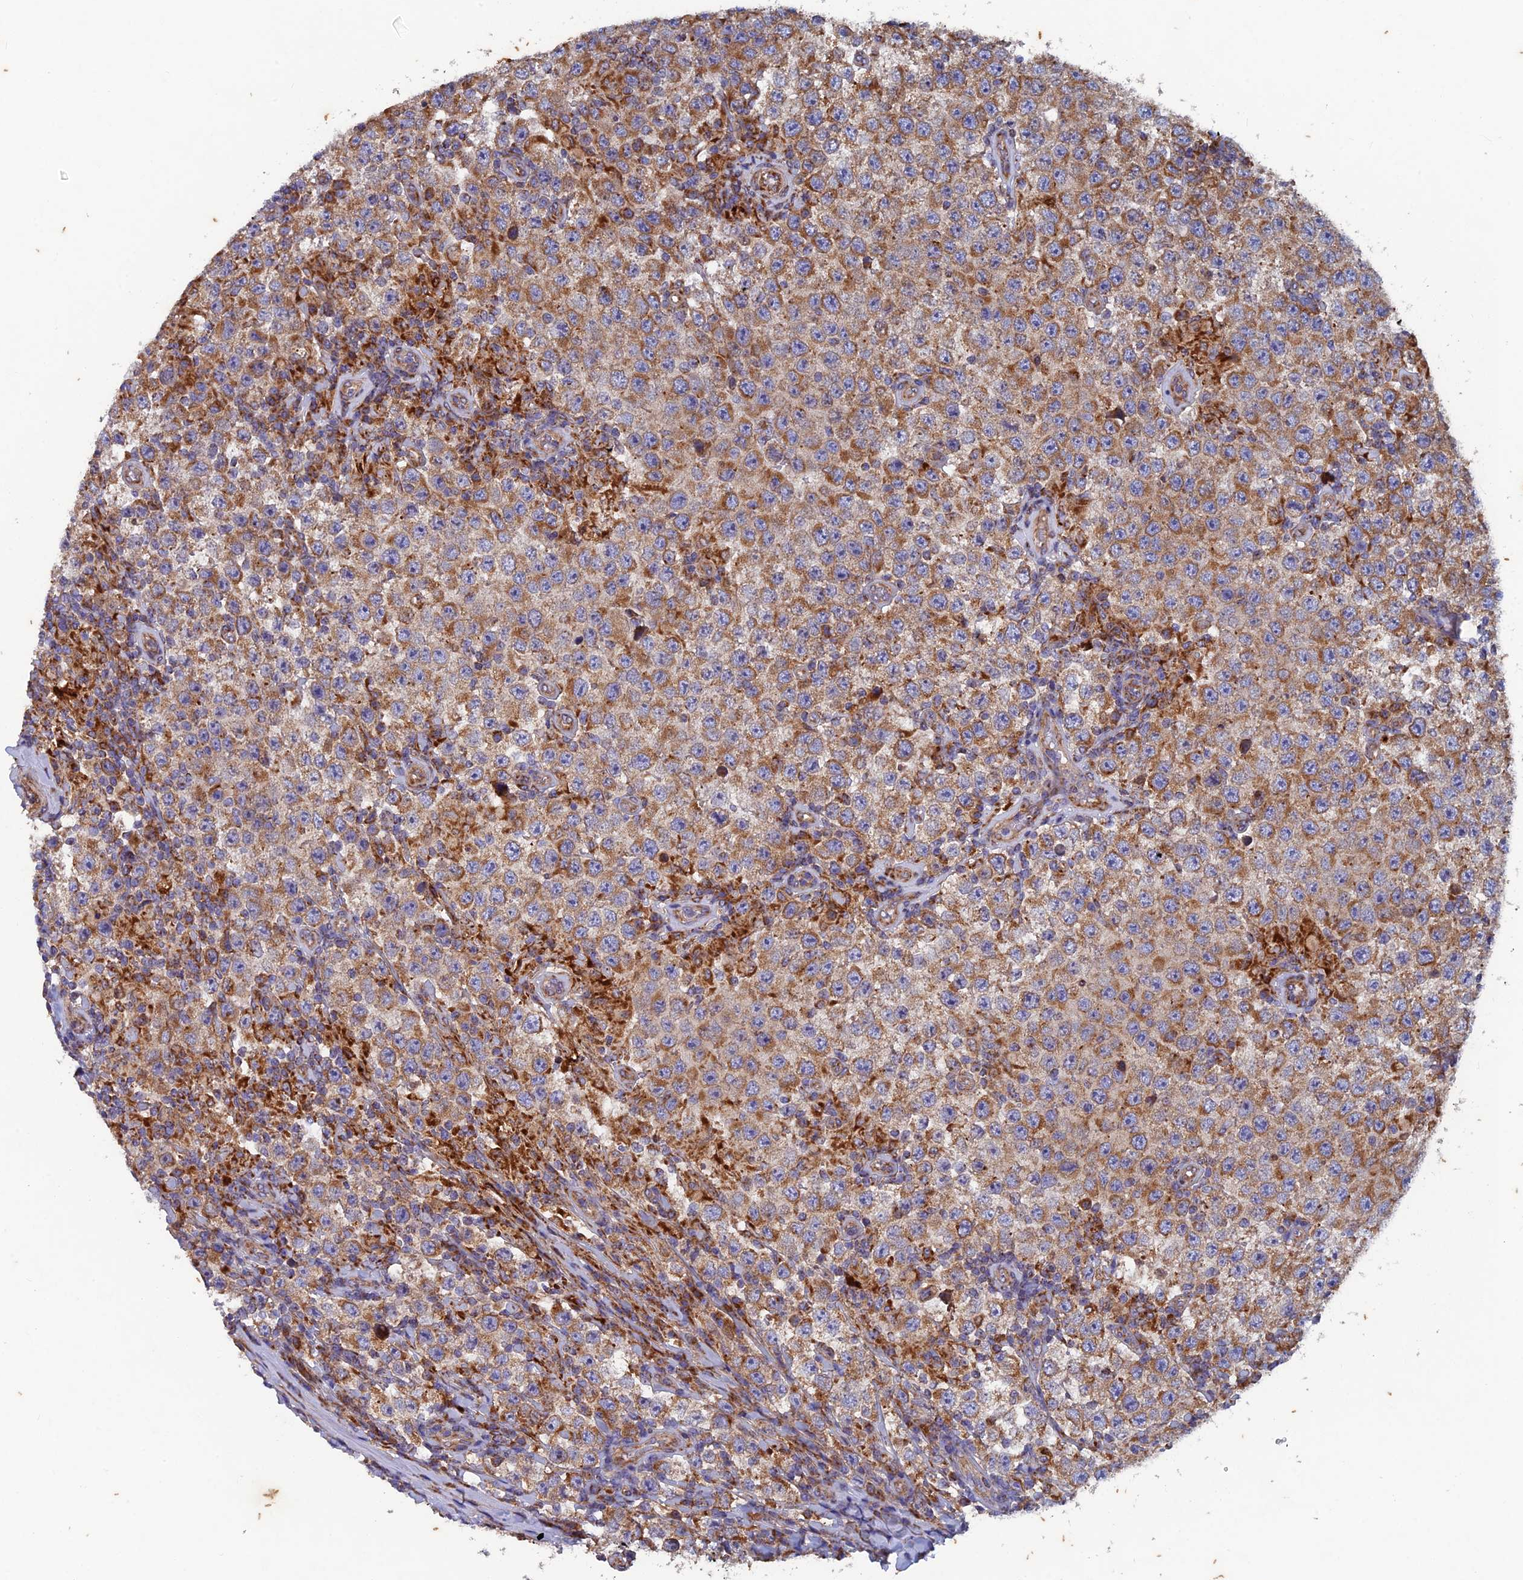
{"staining": {"intensity": "moderate", "quantity": ">75%", "location": "cytoplasmic/membranous"}, "tissue": "testis cancer", "cell_type": "Tumor cells", "image_type": "cancer", "snomed": [{"axis": "morphology", "description": "Normal tissue, NOS"}, {"axis": "morphology", "description": "Urothelial carcinoma, High grade"}, {"axis": "morphology", "description": "Seminoma, NOS"}, {"axis": "morphology", "description": "Carcinoma, Embryonal, NOS"}, {"axis": "topography", "description": "Urinary bladder"}, {"axis": "topography", "description": "Testis"}], "caption": "Testis cancer (embryonal carcinoma) tissue demonstrates moderate cytoplasmic/membranous expression in about >75% of tumor cells", "gene": "AP4S1", "patient": {"sex": "male", "age": 41}}